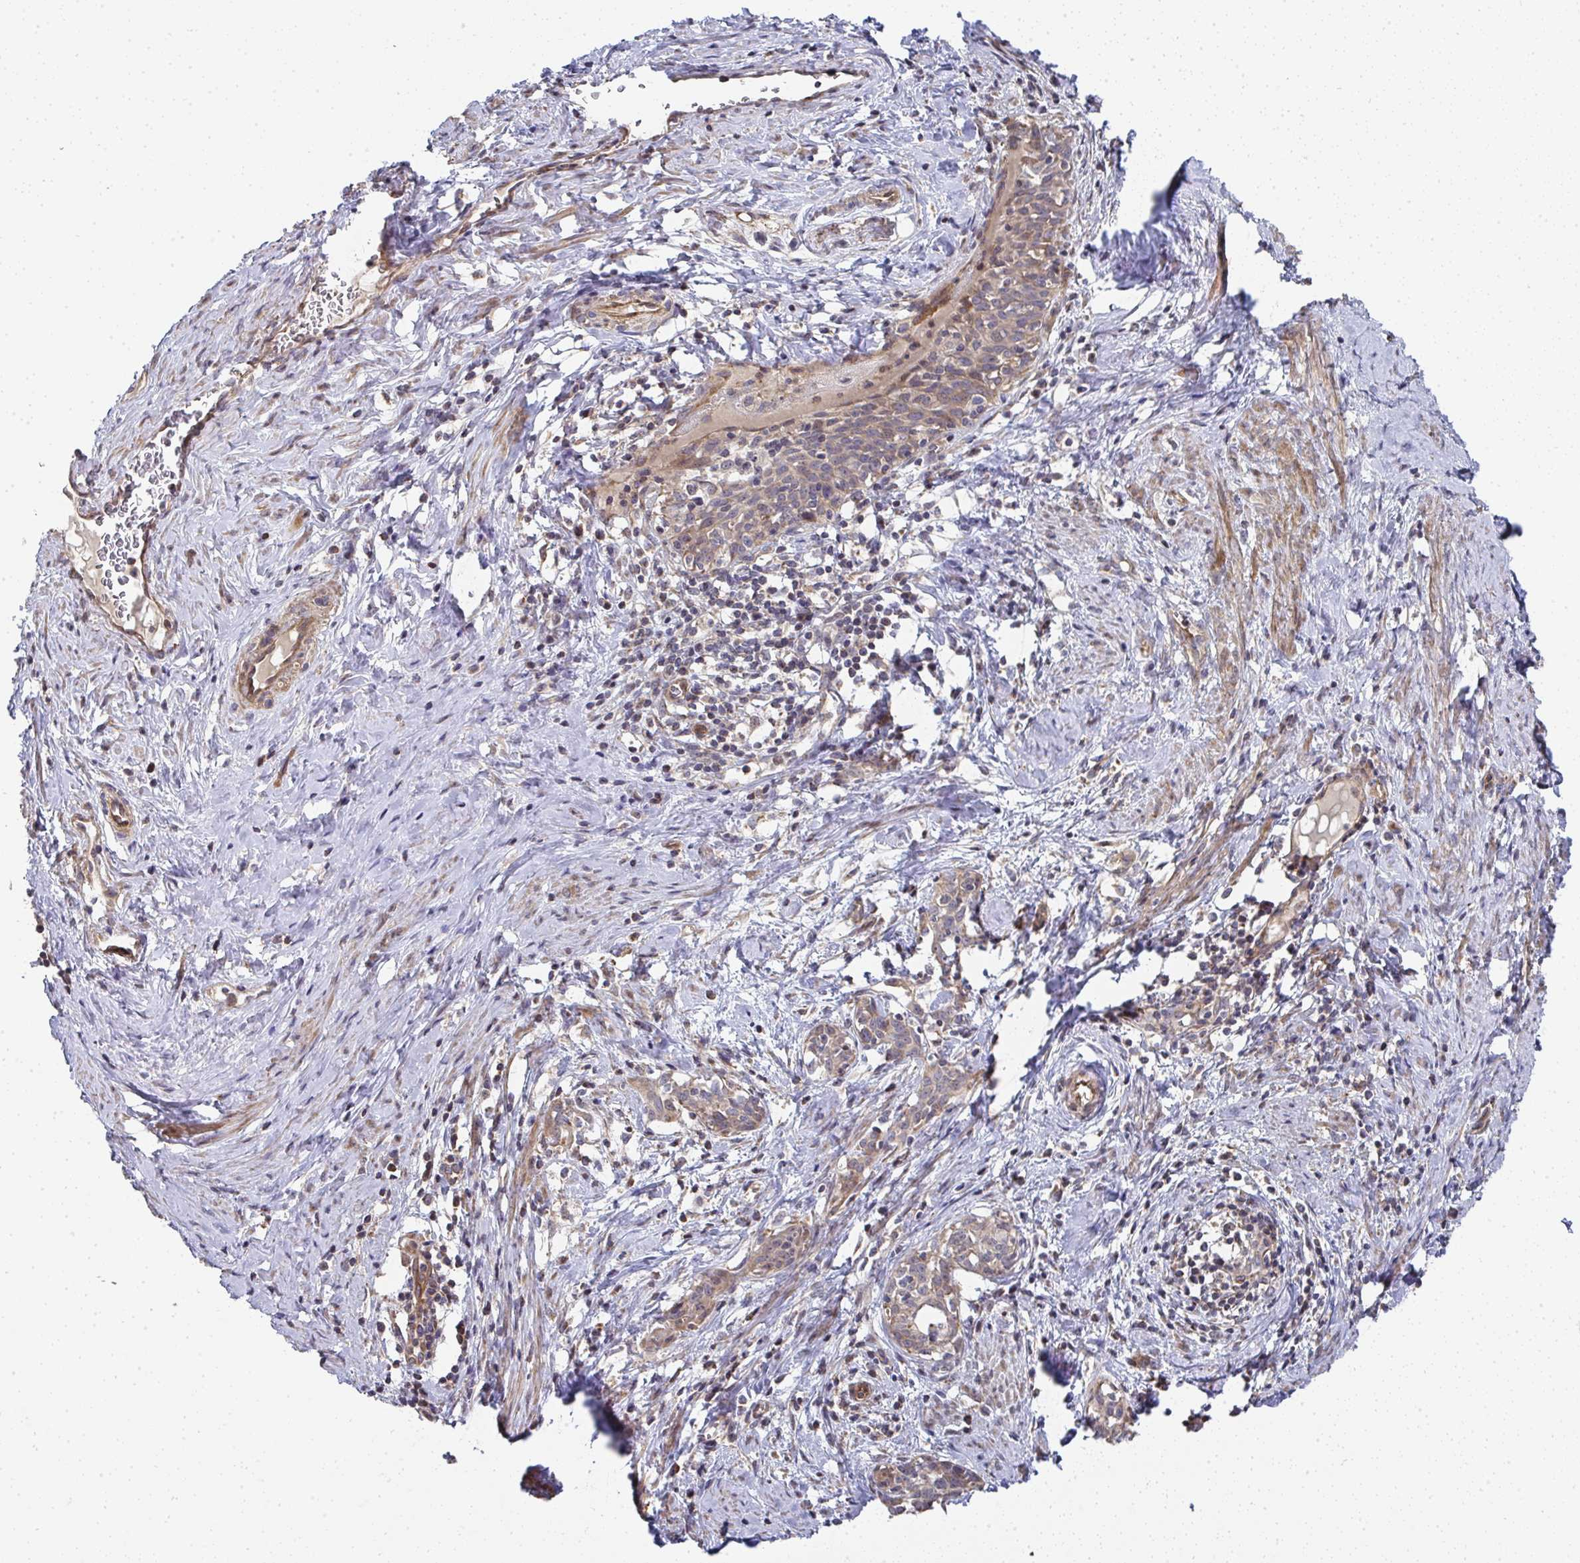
{"staining": {"intensity": "weak", "quantity": ">75%", "location": "cytoplasmic/membranous"}, "tissue": "cervical cancer", "cell_type": "Tumor cells", "image_type": "cancer", "snomed": [{"axis": "morphology", "description": "Squamous cell carcinoma, NOS"}, {"axis": "topography", "description": "Cervix"}], "caption": "Tumor cells display weak cytoplasmic/membranous expression in about >75% of cells in cervical squamous cell carcinoma.", "gene": "AGTPBP1", "patient": {"sex": "female", "age": 52}}